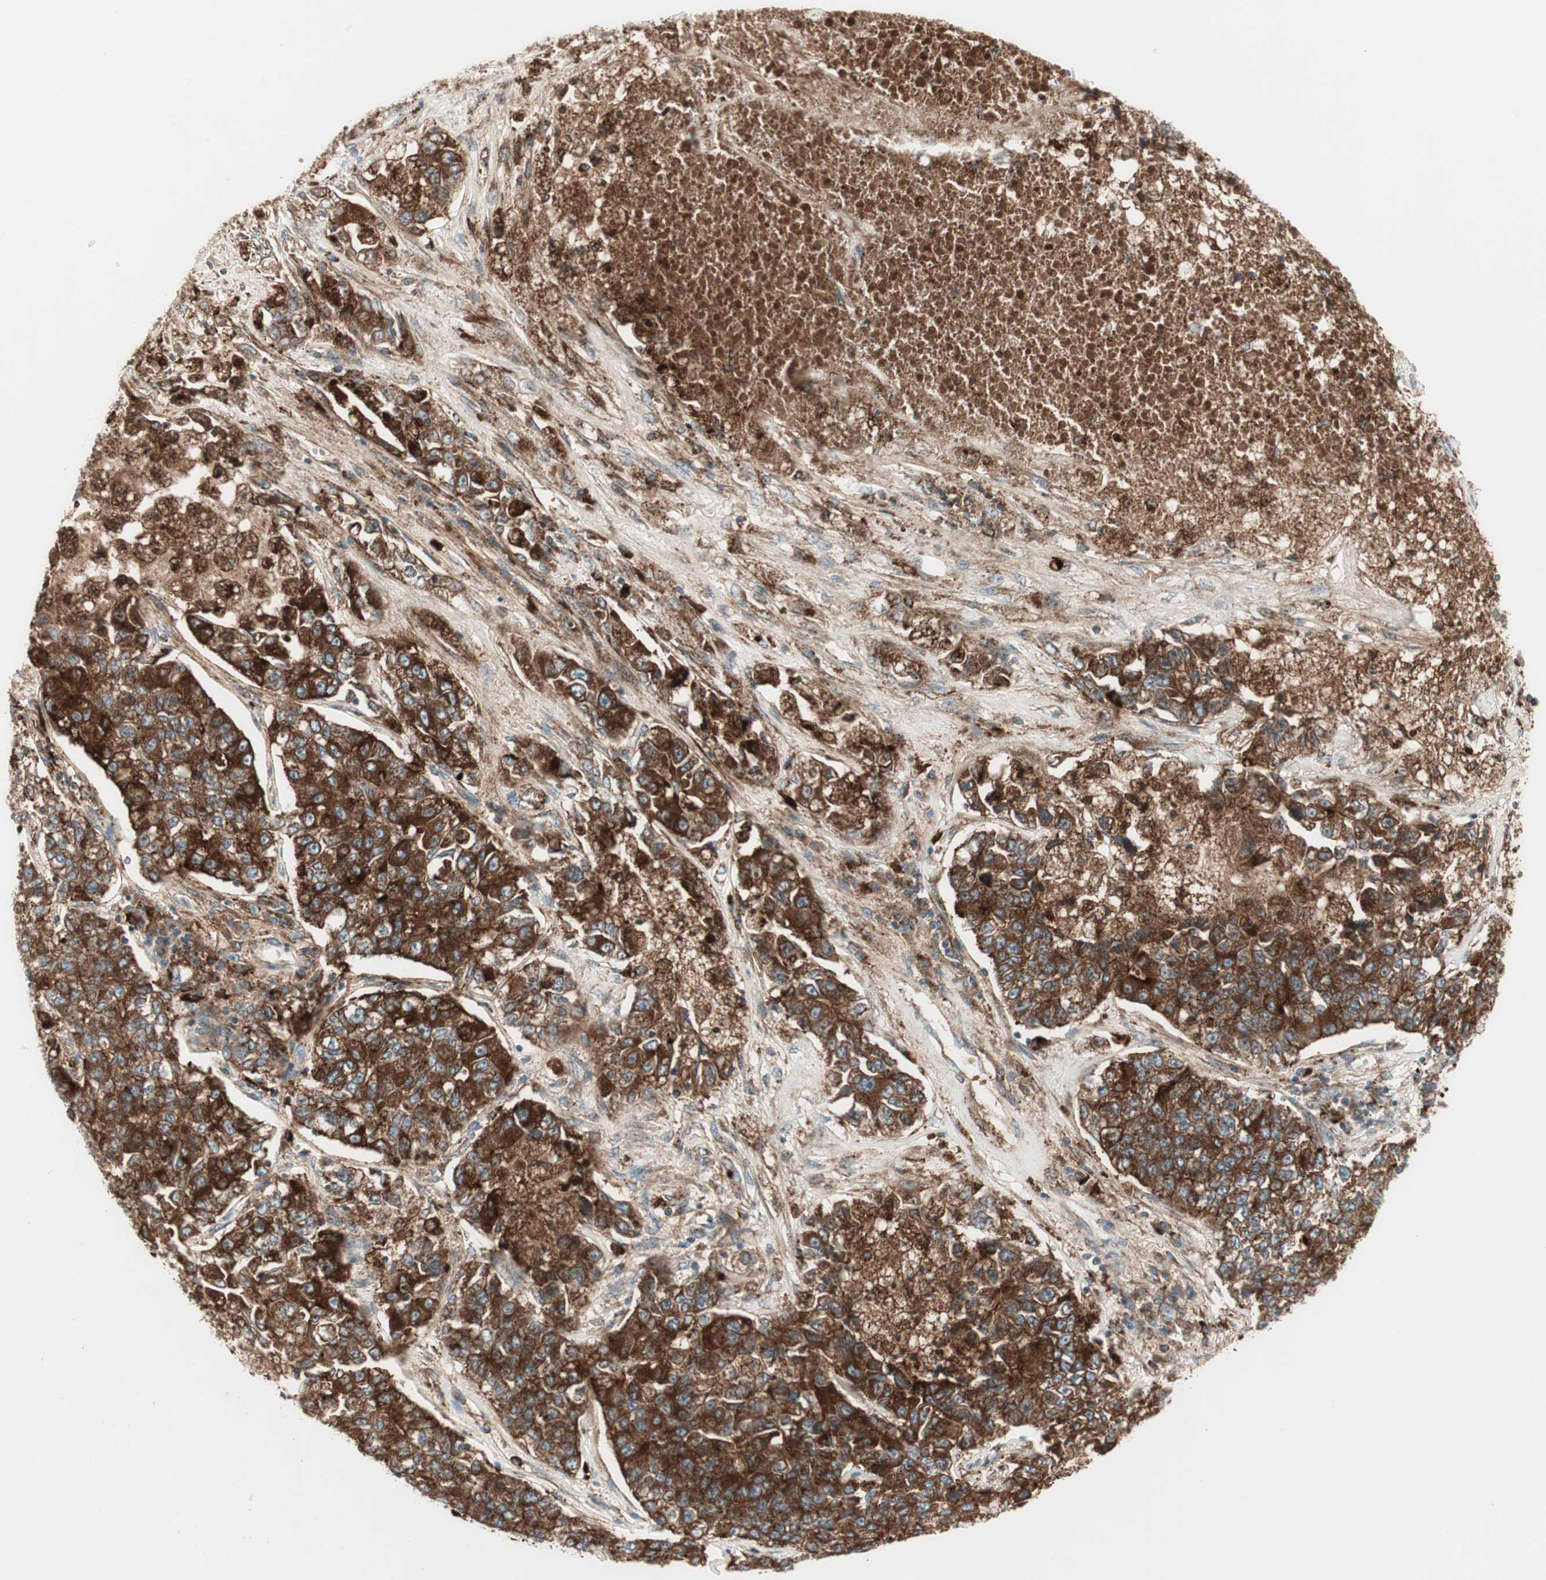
{"staining": {"intensity": "strong", "quantity": "25%-75%", "location": "cytoplasmic/membranous"}, "tissue": "lung cancer", "cell_type": "Tumor cells", "image_type": "cancer", "snomed": [{"axis": "morphology", "description": "Adenocarcinoma, NOS"}, {"axis": "topography", "description": "Lung"}], "caption": "About 25%-75% of tumor cells in lung cancer exhibit strong cytoplasmic/membranous protein expression as visualized by brown immunohistochemical staining.", "gene": "ATP6V1G1", "patient": {"sex": "male", "age": 49}}